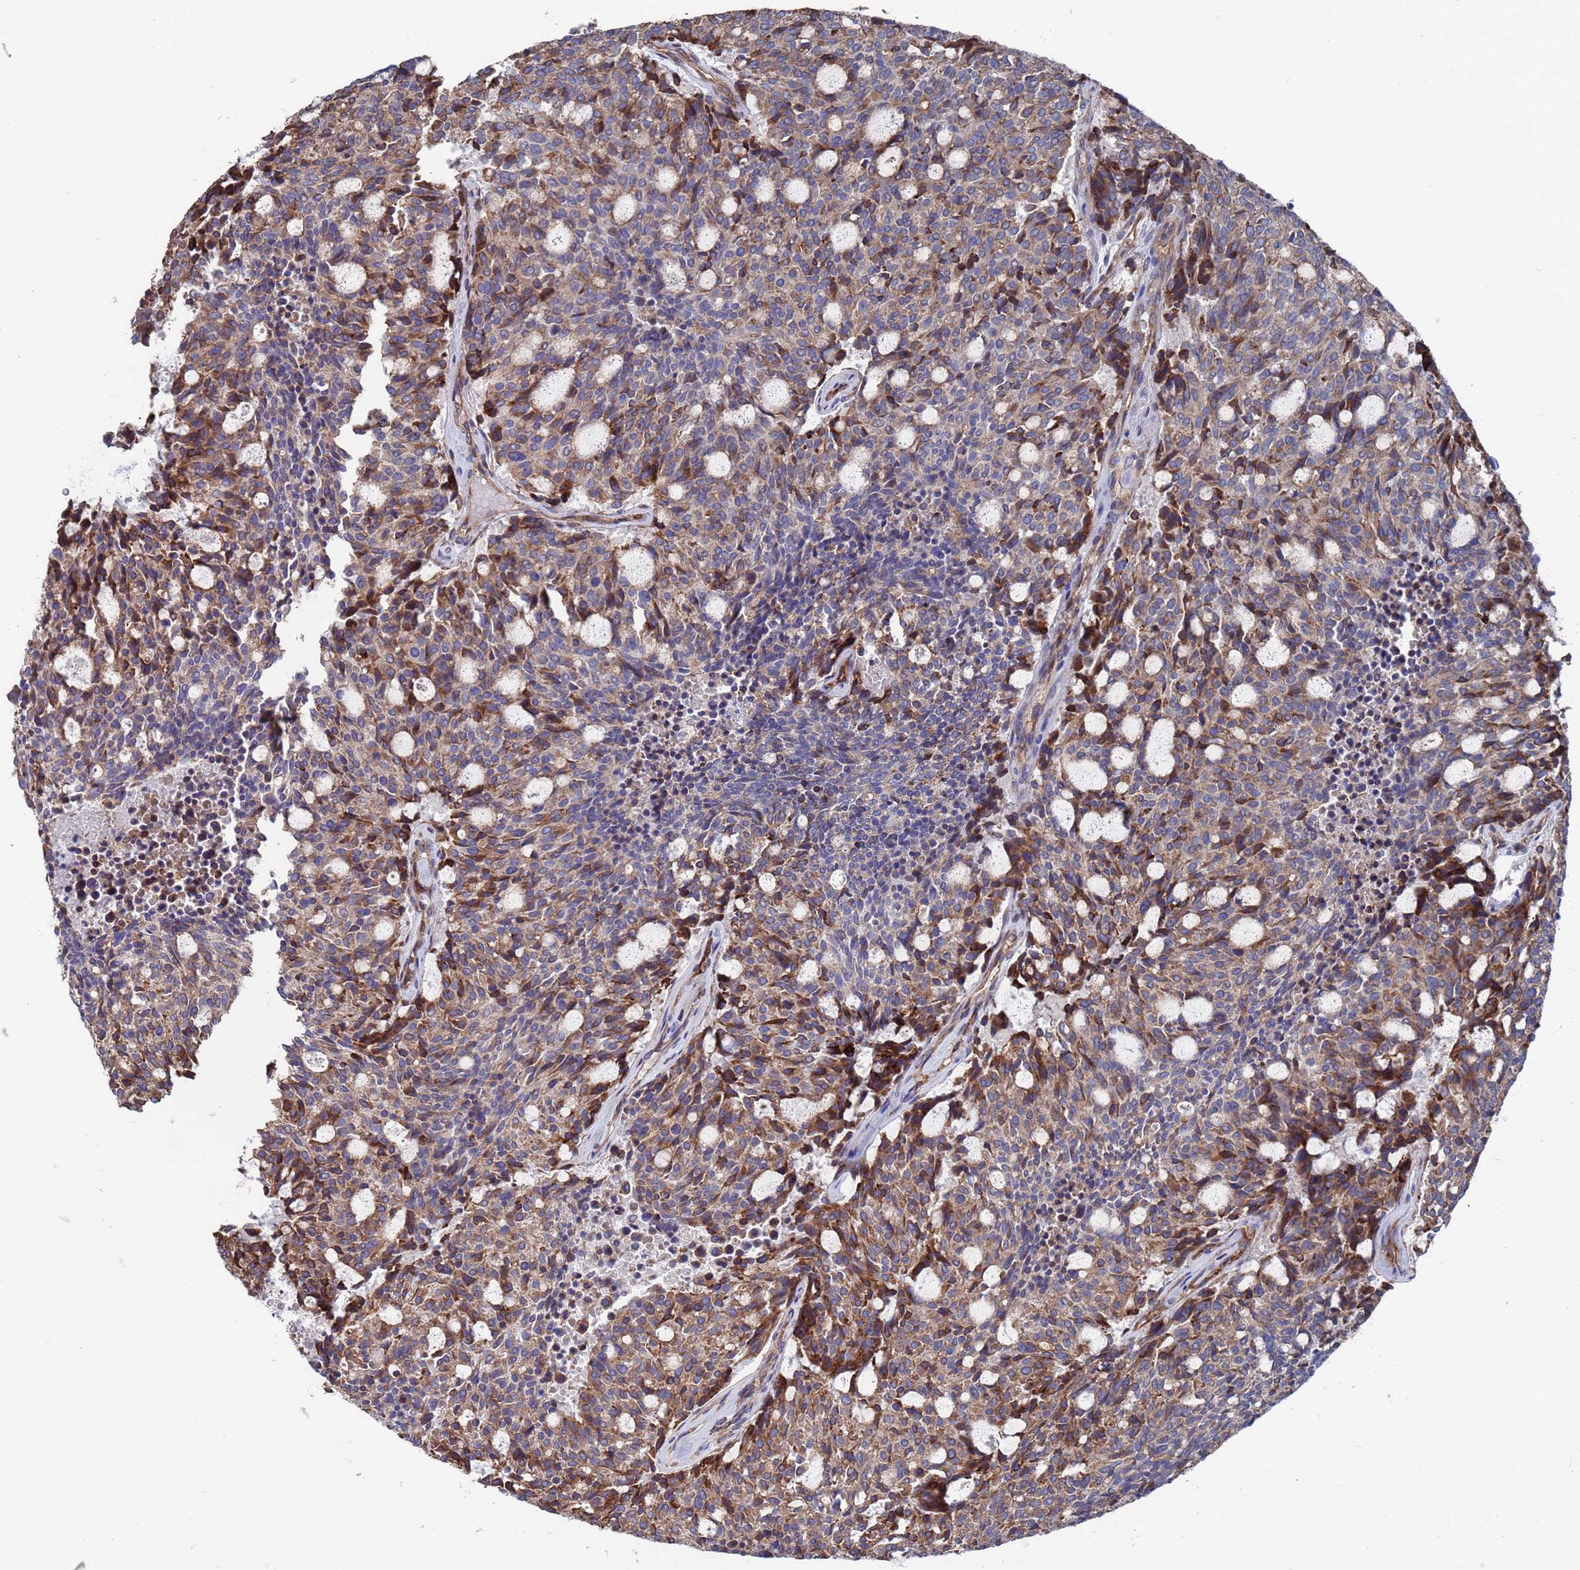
{"staining": {"intensity": "moderate", "quantity": "25%-75%", "location": "cytoplasmic/membranous"}, "tissue": "carcinoid", "cell_type": "Tumor cells", "image_type": "cancer", "snomed": [{"axis": "morphology", "description": "Carcinoid, malignant, NOS"}, {"axis": "topography", "description": "Pancreas"}], "caption": "Protein staining displays moderate cytoplasmic/membranous expression in about 25%-75% of tumor cells in carcinoid (malignant). (DAB IHC, brown staining for protein, blue staining for nuclei).", "gene": "PYCR1", "patient": {"sex": "female", "age": 54}}